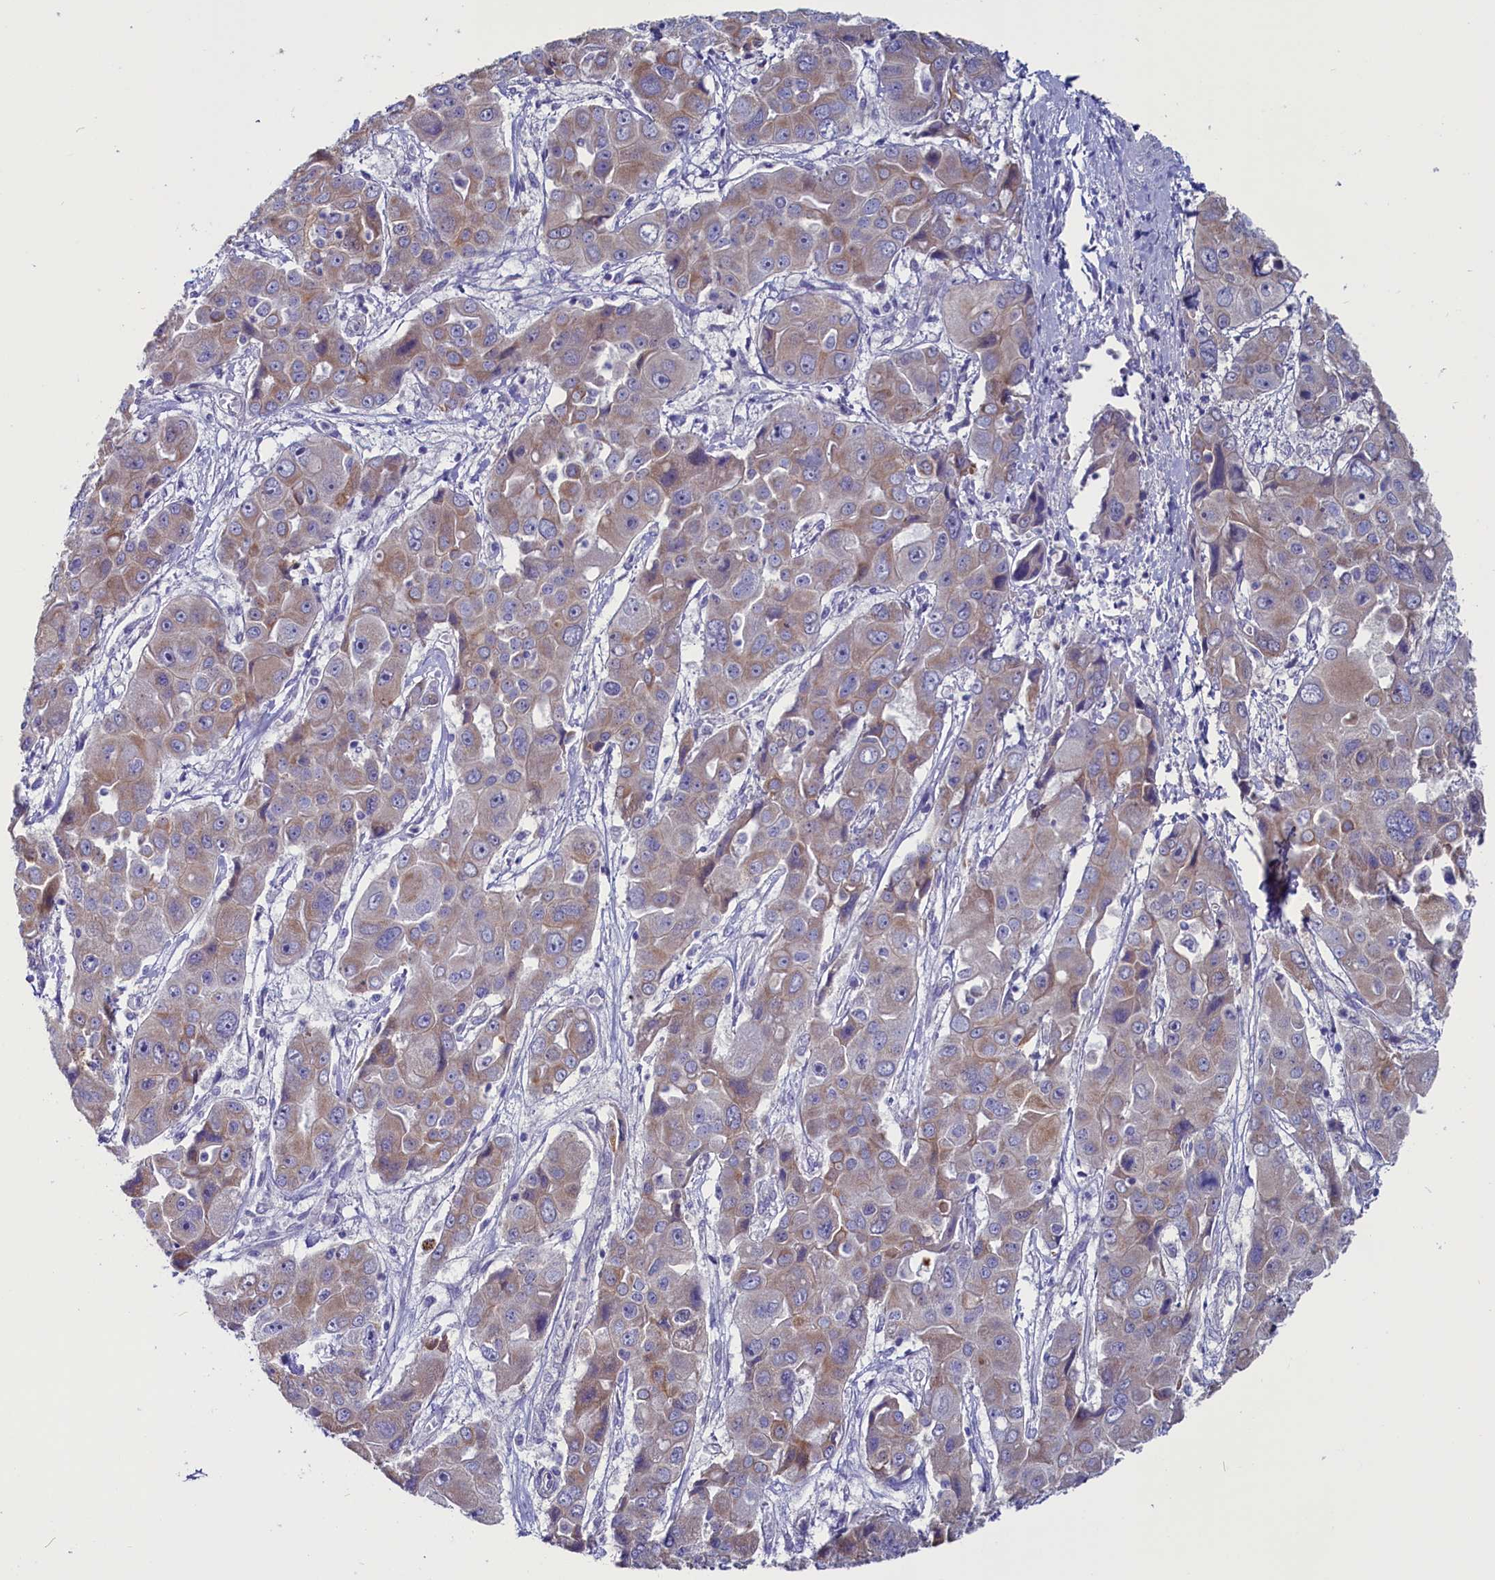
{"staining": {"intensity": "weak", "quantity": ">75%", "location": "cytoplasmic/membranous"}, "tissue": "liver cancer", "cell_type": "Tumor cells", "image_type": "cancer", "snomed": [{"axis": "morphology", "description": "Cholangiocarcinoma"}, {"axis": "topography", "description": "Liver"}], "caption": "Immunohistochemistry staining of liver cholangiocarcinoma, which exhibits low levels of weak cytoplasmic/membranous staining in approximately >75% of tumor cells indicating weak cytoplasmic/membranous protein expression. The staining was performed using DAB (3,3'-diaminobenzidine) (brown) for protein detection and nuclei were counterstained in hematoxylin (blue).", "gene": "CIAPIN1", "patient": {"sex": "male", "age": 67}}